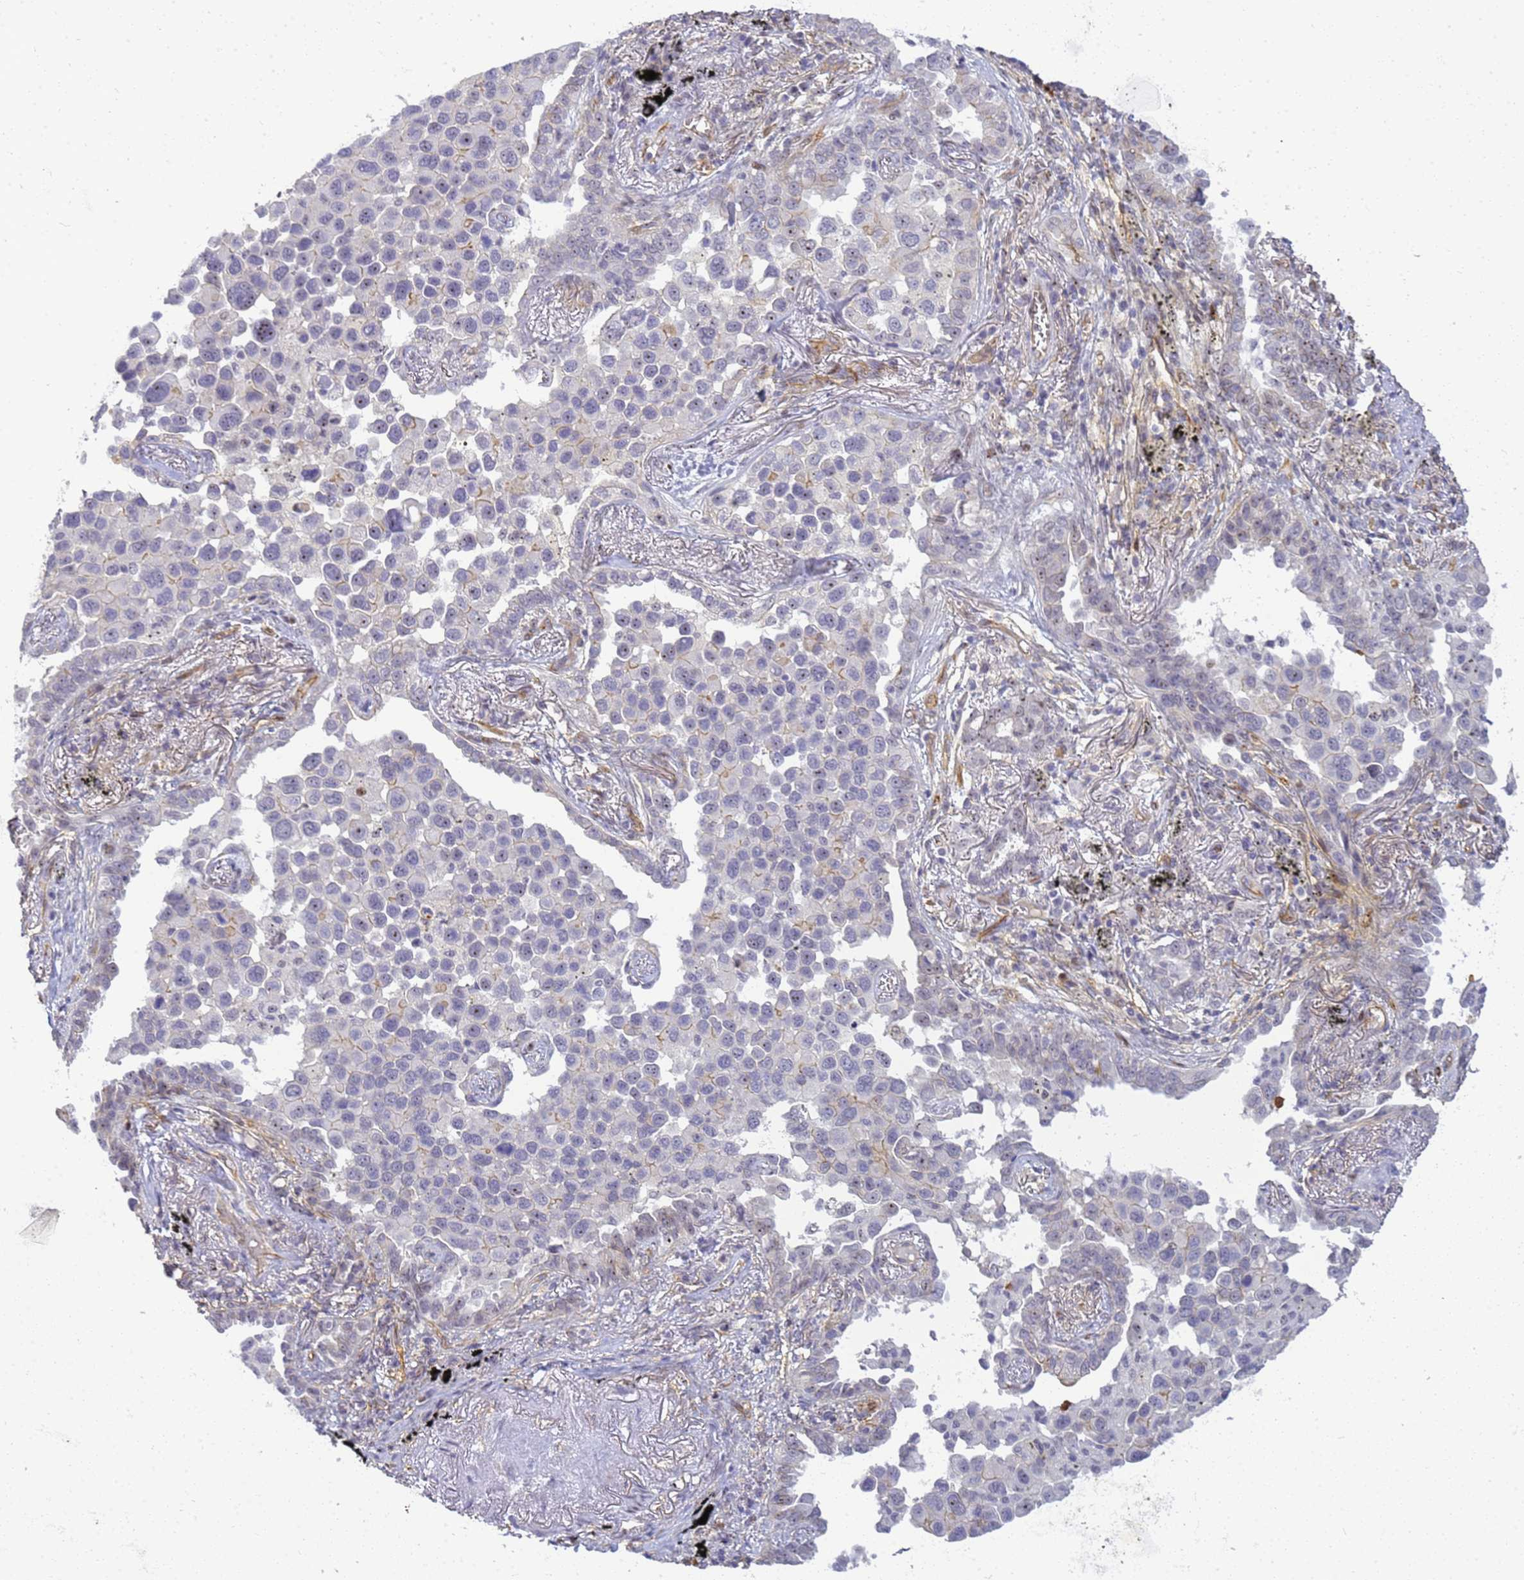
{"staining": {"intensity": "negative", "quantity": "none", "location": "none"}, "tissue": "lung cancer", "cell_type": "Tumor cells", "image_type": "cancer", "snomed": [{"axis": "morphology", "description": "Adenocarcinoma, NOS"}, {"axis": "topography", "description": "Lung"}], "caption": "The immunohistochemistry (IHC) micrograph has no significant positivity in tumor cells of lung cancer tissue. (DAB immunohistochemistry (IHC) visualized using brightfield microscopy, high magnification).", "gene": "GON4L", "patient": {"sex": "male", "age": 67}}